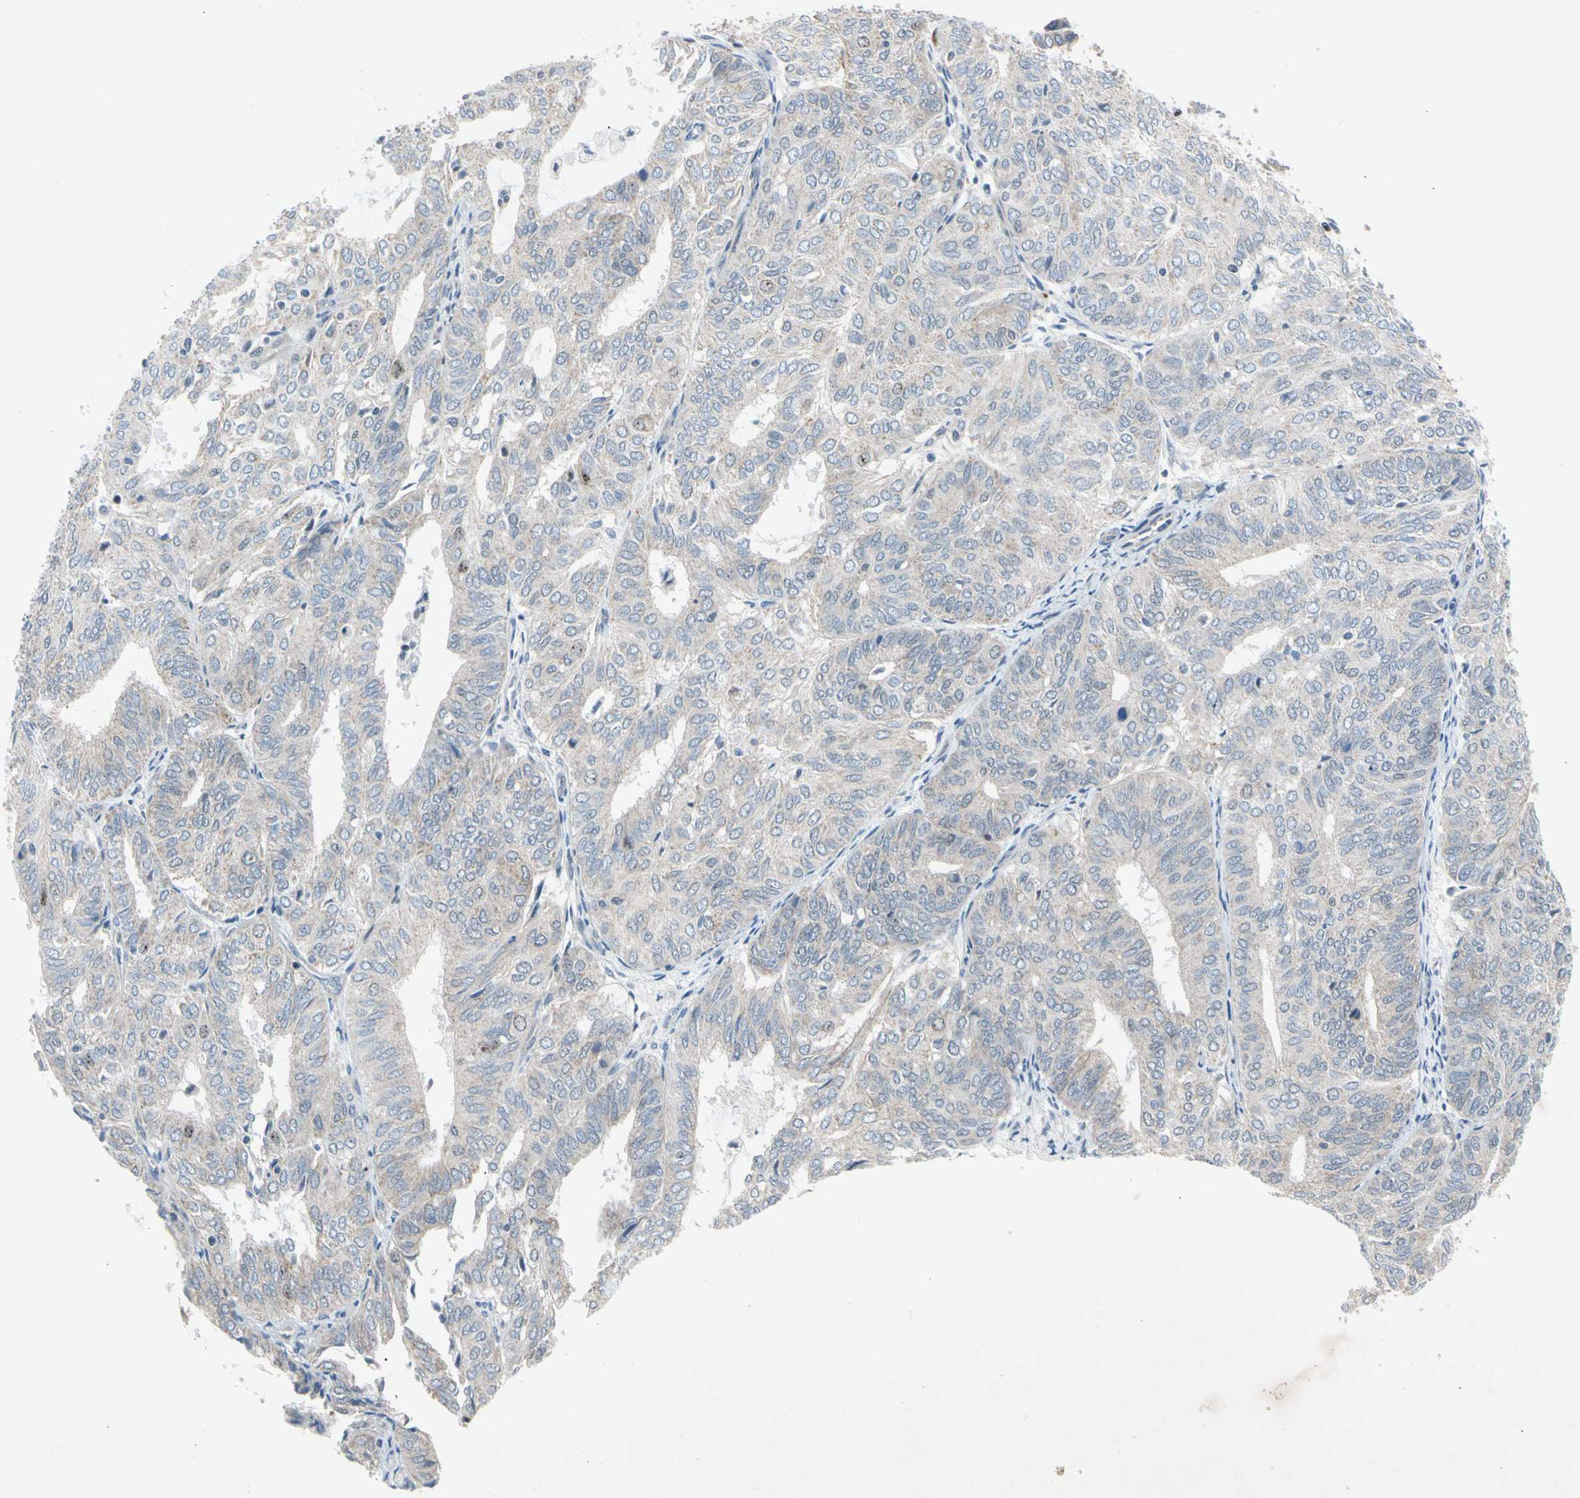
{"staining": {"intensity": "weak", "quantity": ">75%", "location": "cytoplasmic/membranous"}, "tissue": "endometrial cancer", "cell_type": "Tumor cells", "image_type": "cancer", "snomed": [{"axis": "morphology", "description": "Adenocarcinoma, NOS"}, {"axis": "topography", "description": "Uterus"}], "caption": "Immunohistochemistry (IHC) of endometrial cancer (adenocarcinoma) demonstrates low levels of weak cytoplasmic/membranous expression in approximately >75% of tumor cells.", "gene": "MARK1", "patient": {"sex": "female", "age": 60}}